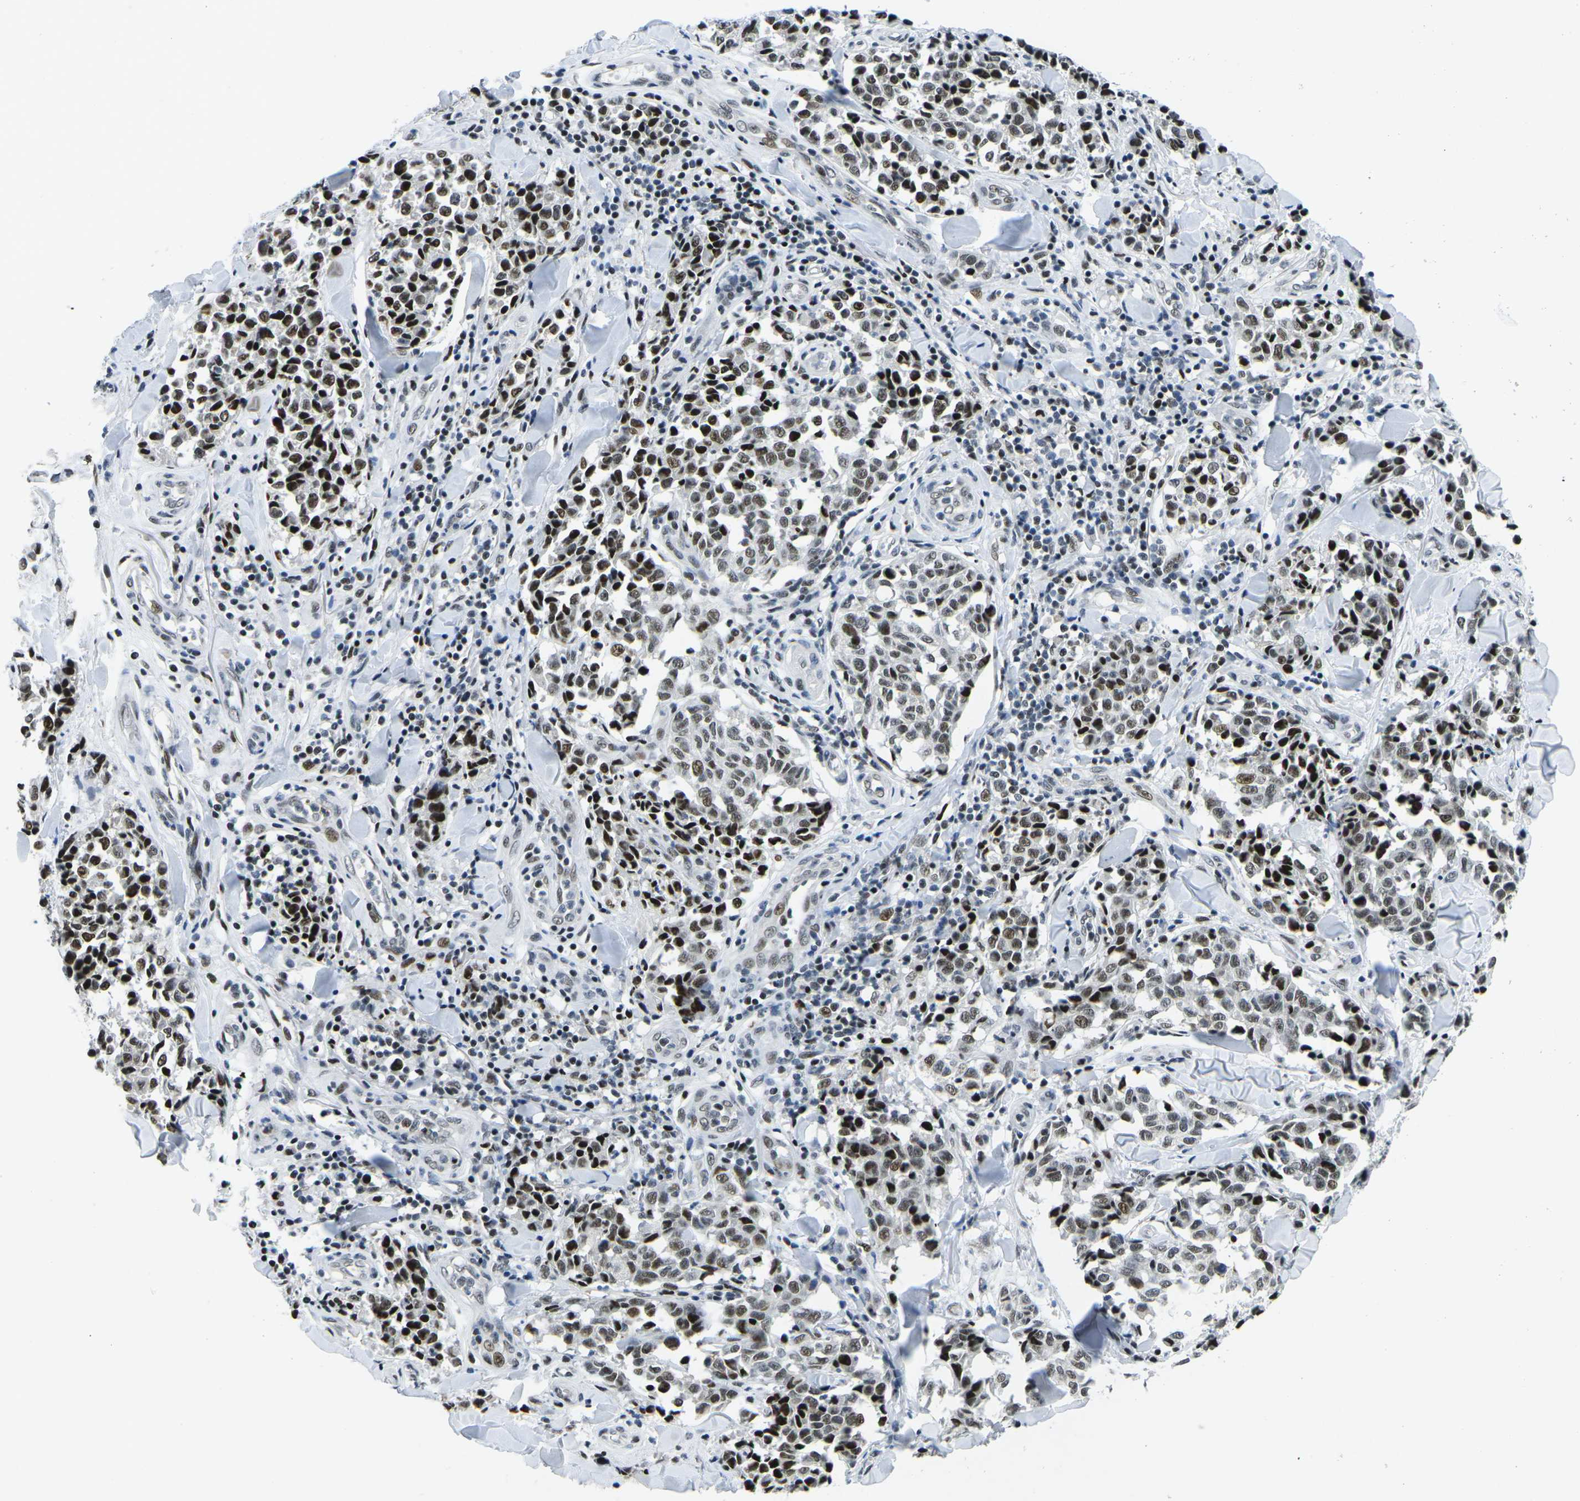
{"staining": {"intensity": "strong", "quantity": "25%-75%", "location": "nuclear"}, "tissue": "melanoma", "cell_type": "Tumor cells", "image_type": "cancer", "snomed": [{"axis": "morphology", "description": "Malignant melanoma, NOS"}, {"axis": "topography", "description": "Skin"}], "caption": "Immunohistochemical staining of human malignant melanoma demonstrates high levels of strong nuclear expression in approximately 25%-75% of tumor cells.", "gene": "PRPF8", "patient": {"sex": "female", "age": 64}}